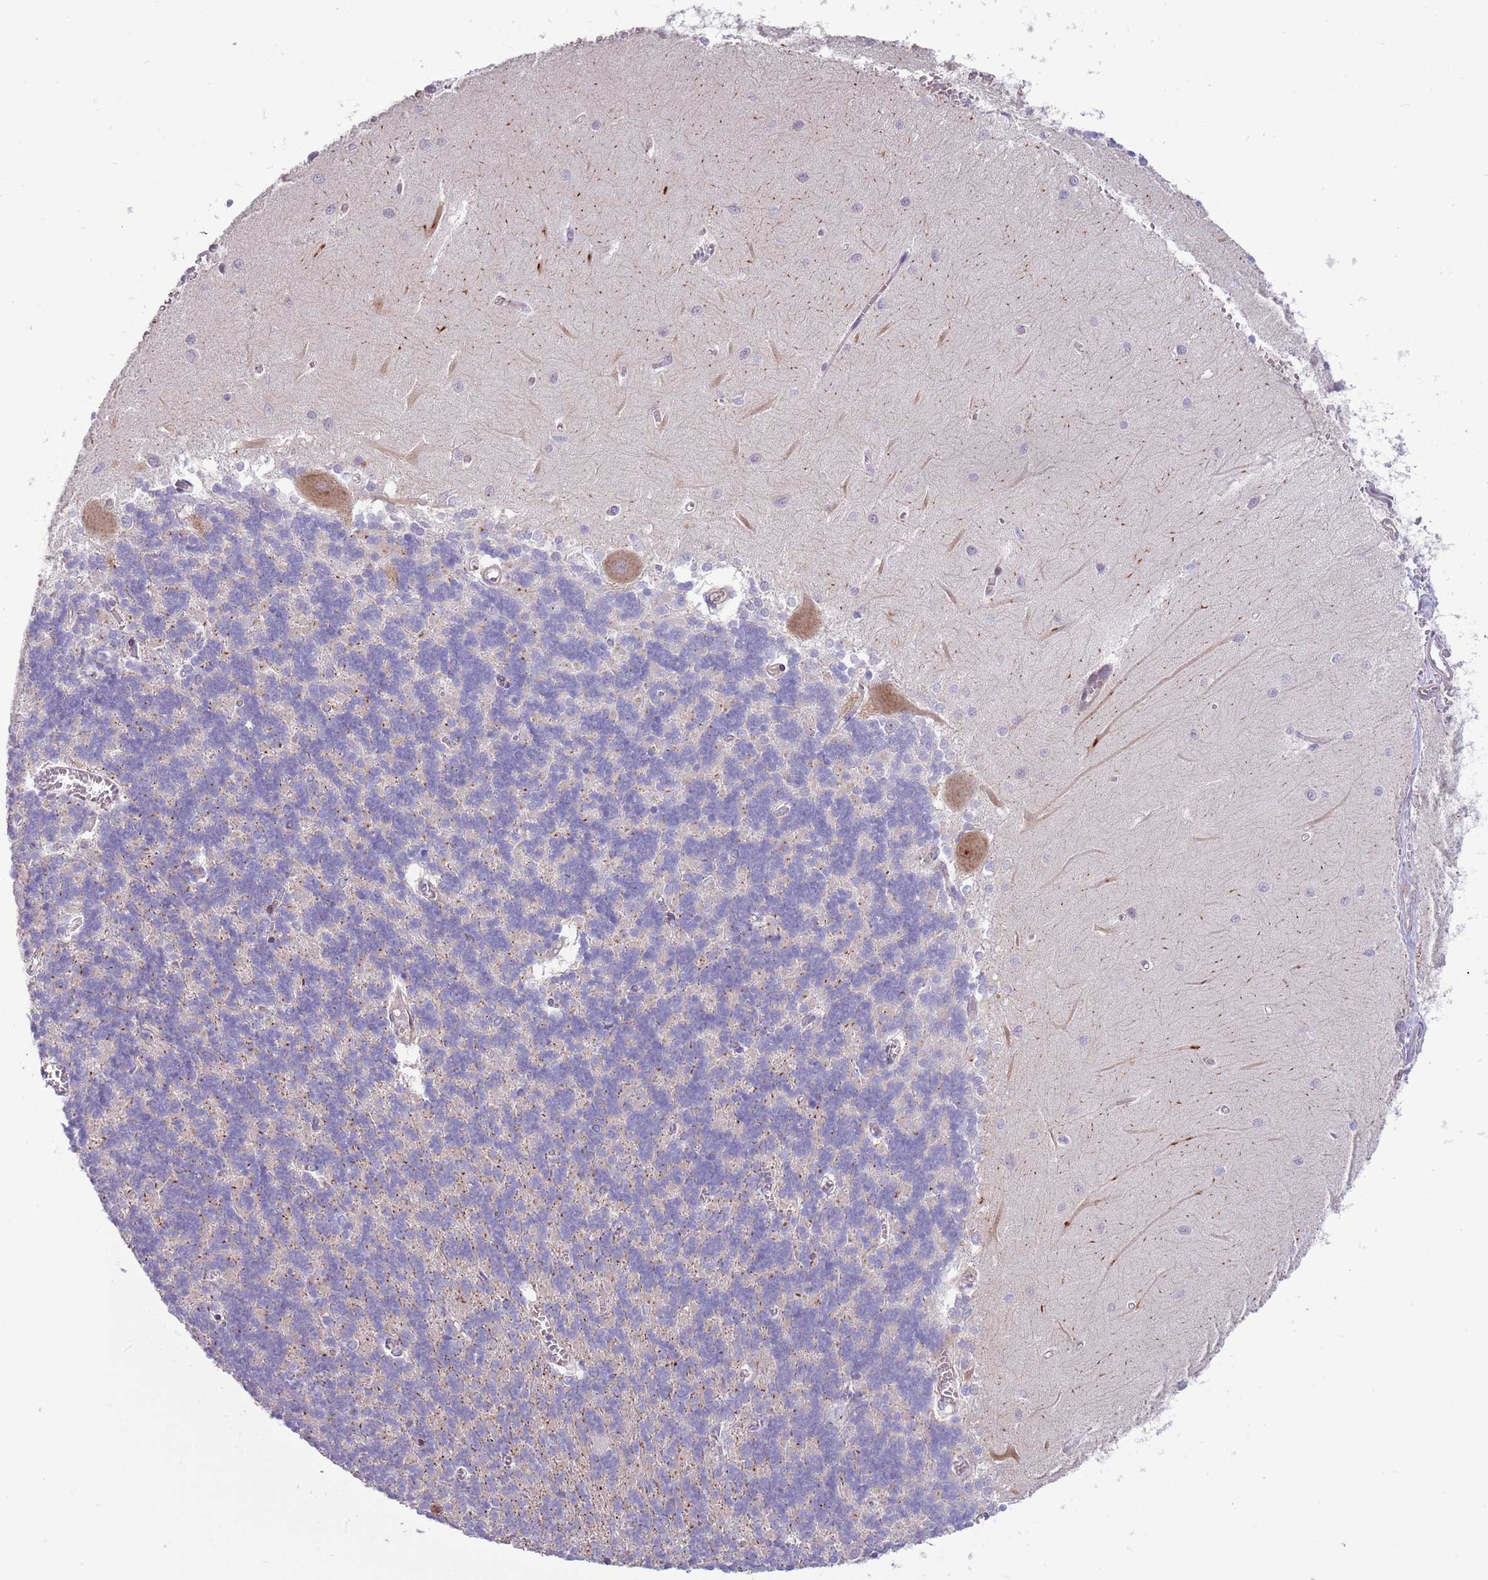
{"staining": {"intensity": "negative", "quantity": "none", "location": "none"}, "tissue": "cerebellum", "cell_type": "Cells in granular layer", "image_type": "normal", "snomed": [{"axis": "morphology", "description": "Normal tissue, NOS"}, {"axis": "topography", "description": "Cerebellum"}], "caption": "Immunohistochemistry (IHC) photomicrograph of unremarkable cerebellum: human cerebellum stained with DAB (3,3'-diaminobenzidine) exhibits no significant protein positivity in cells in granular layer. (DAB immunohistochemistry visualized using brightfield microscopy, high magnification).", "gene": "ITGB6", "patient": {"sex": "male", "age": 37}}